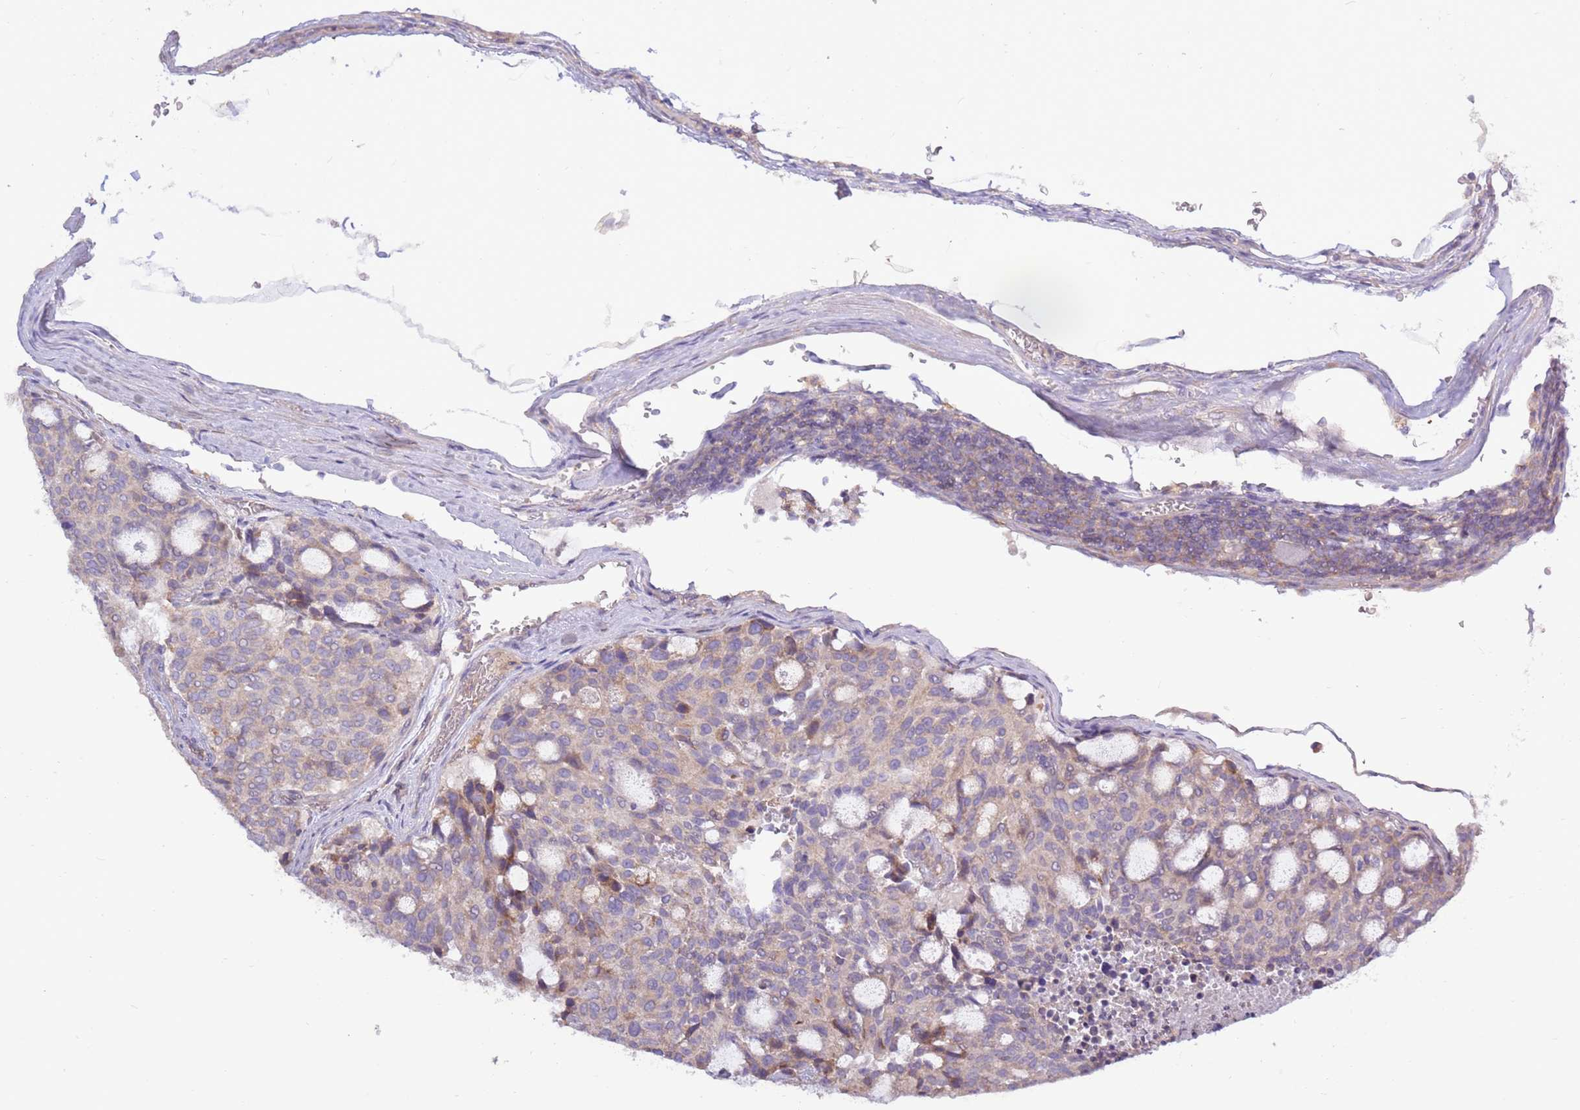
{"staining": {"intensity": "negative", "quantity": "none", "location": "none"}, "tissue": "carcinoid", "cell_type": "Tumor cells", "image_type": "cancer", "snomed": [{"axis": "morphology", "description": "Carcinoid, malignant, NOS"}, {"axis": "topography", "description": "Pancreas"}], "caption": "Malignant carcinoid was stained to show a protein in brown. There is no significant expression in tumor cells.", "gene": "EVA1B", "patient": {"sex": "female", "age": 54}}